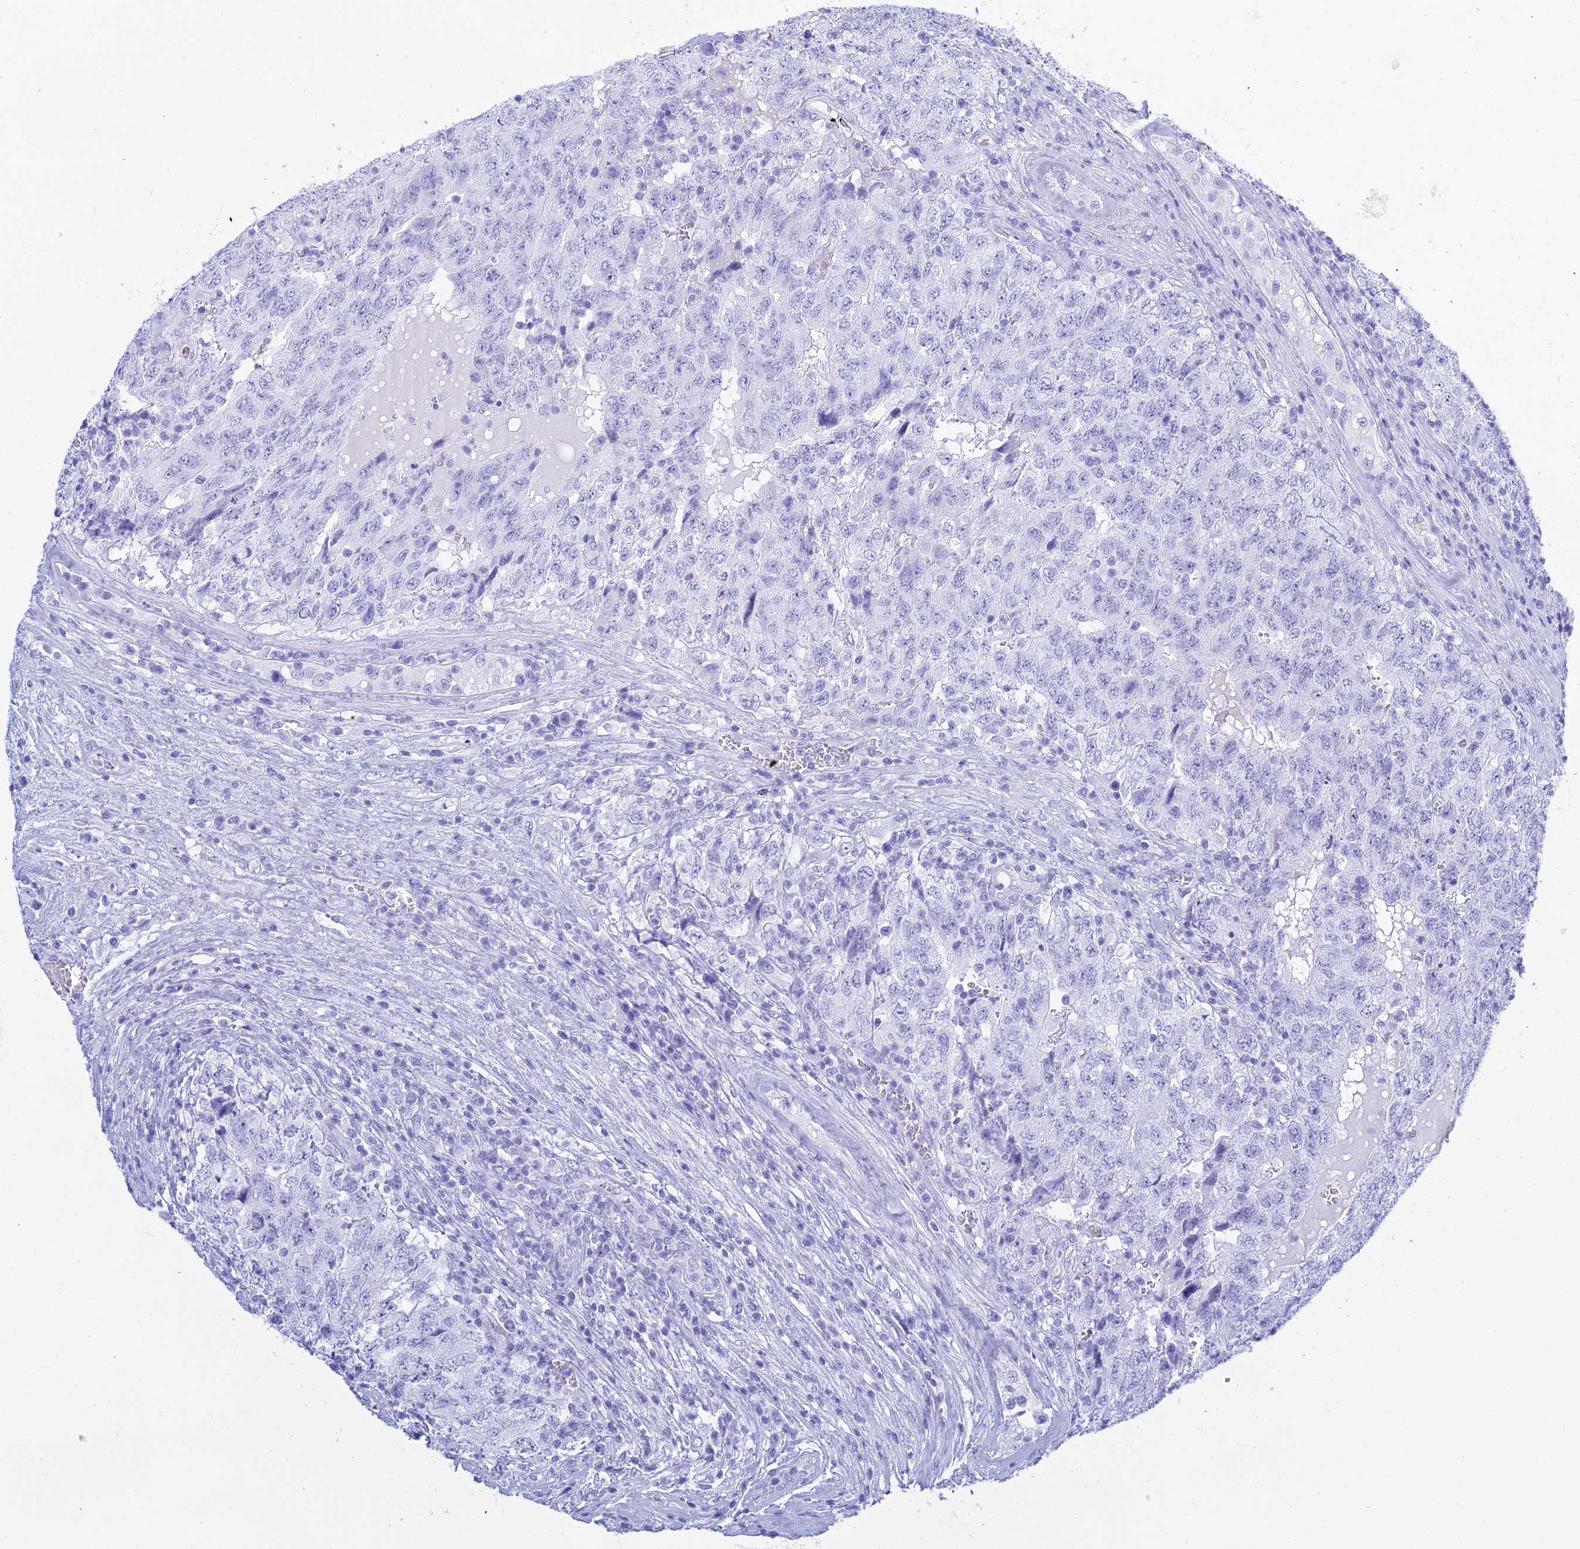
{"staining": {"intensity": "negative", "quantity": "none", "location": "none"}, "tissue": "testis cancer", "cell_type": "Tumor cells", "image_type": "cancer", "snomed": [{"axis": "morphology", "description": "Carcinoma, Embryonal, NOS"}, {"axis": "topography", "description": "Testis"}], "caption": "Immunohistochemistry (IHC) of human testis cancer (embryonal carcinoma) exhibits no positivity in tumor cells. Nuclei are stained in blue.", "gene": "PATE4", "patient": {"sex": "male", "age": 34}}